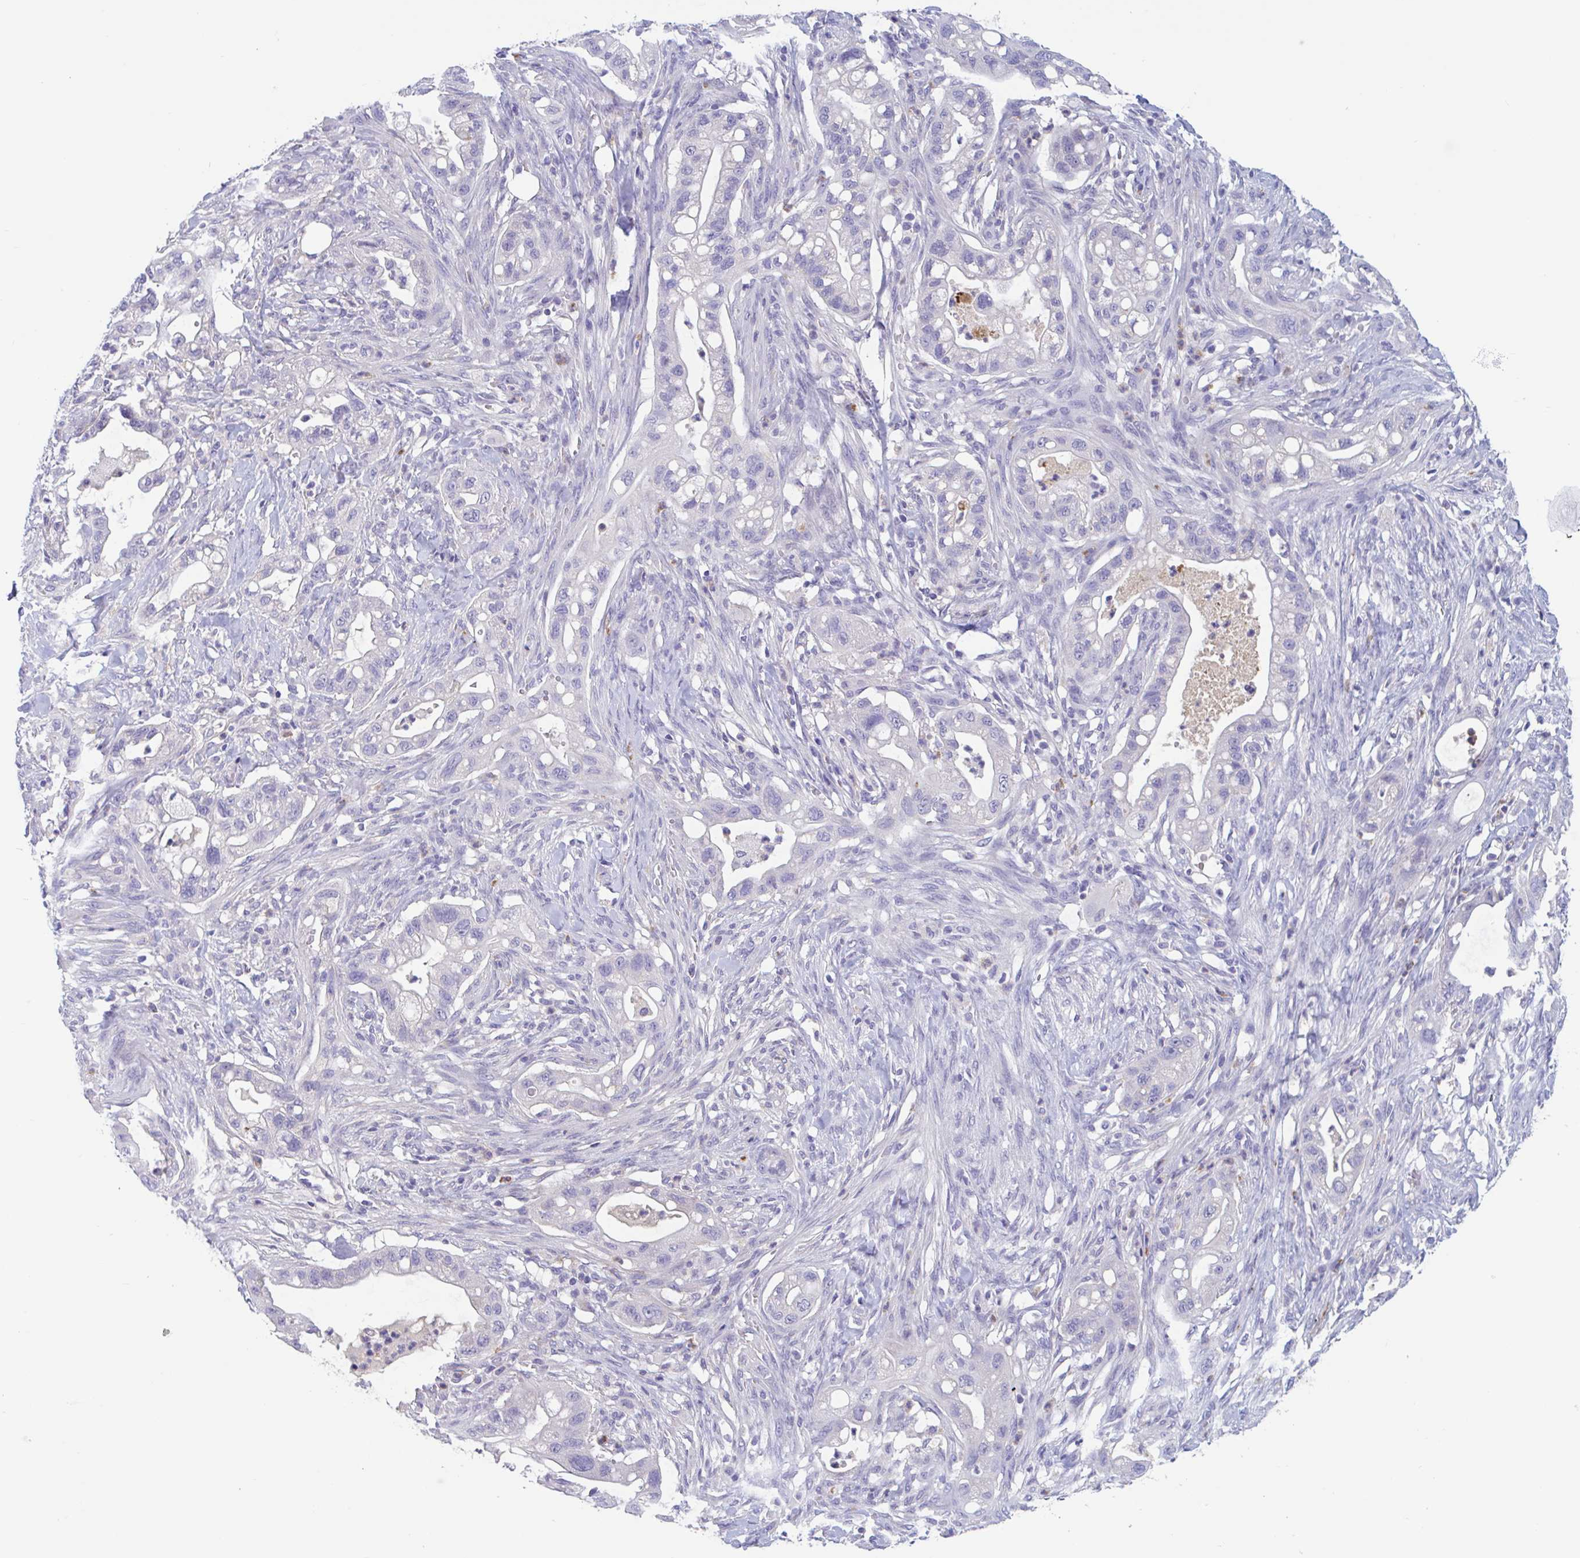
{"staining": {"intensity": "negative", "quantity": "none", "location": "none"}, "tissue": "pancreatic cancer", "cell_type": "Tumor cells", "image_type": "cancer", "snomed": [{"axis": "morphology", "description": "Adenocarcinoma, NOS"}, {"axis": "topography", "description": "Pancreas"}], "caption": "The photomicrograph shows no staining of tumor cells in adenocarcinoma (pancreatic). The staining is performed using DAB (3,3'-diaminobenzidine) brown chromogen with nuclei counter-stained in using hematoxylin.", "gene": "ZNHIT2", "patient": {"sex": "male", "age": 44}}